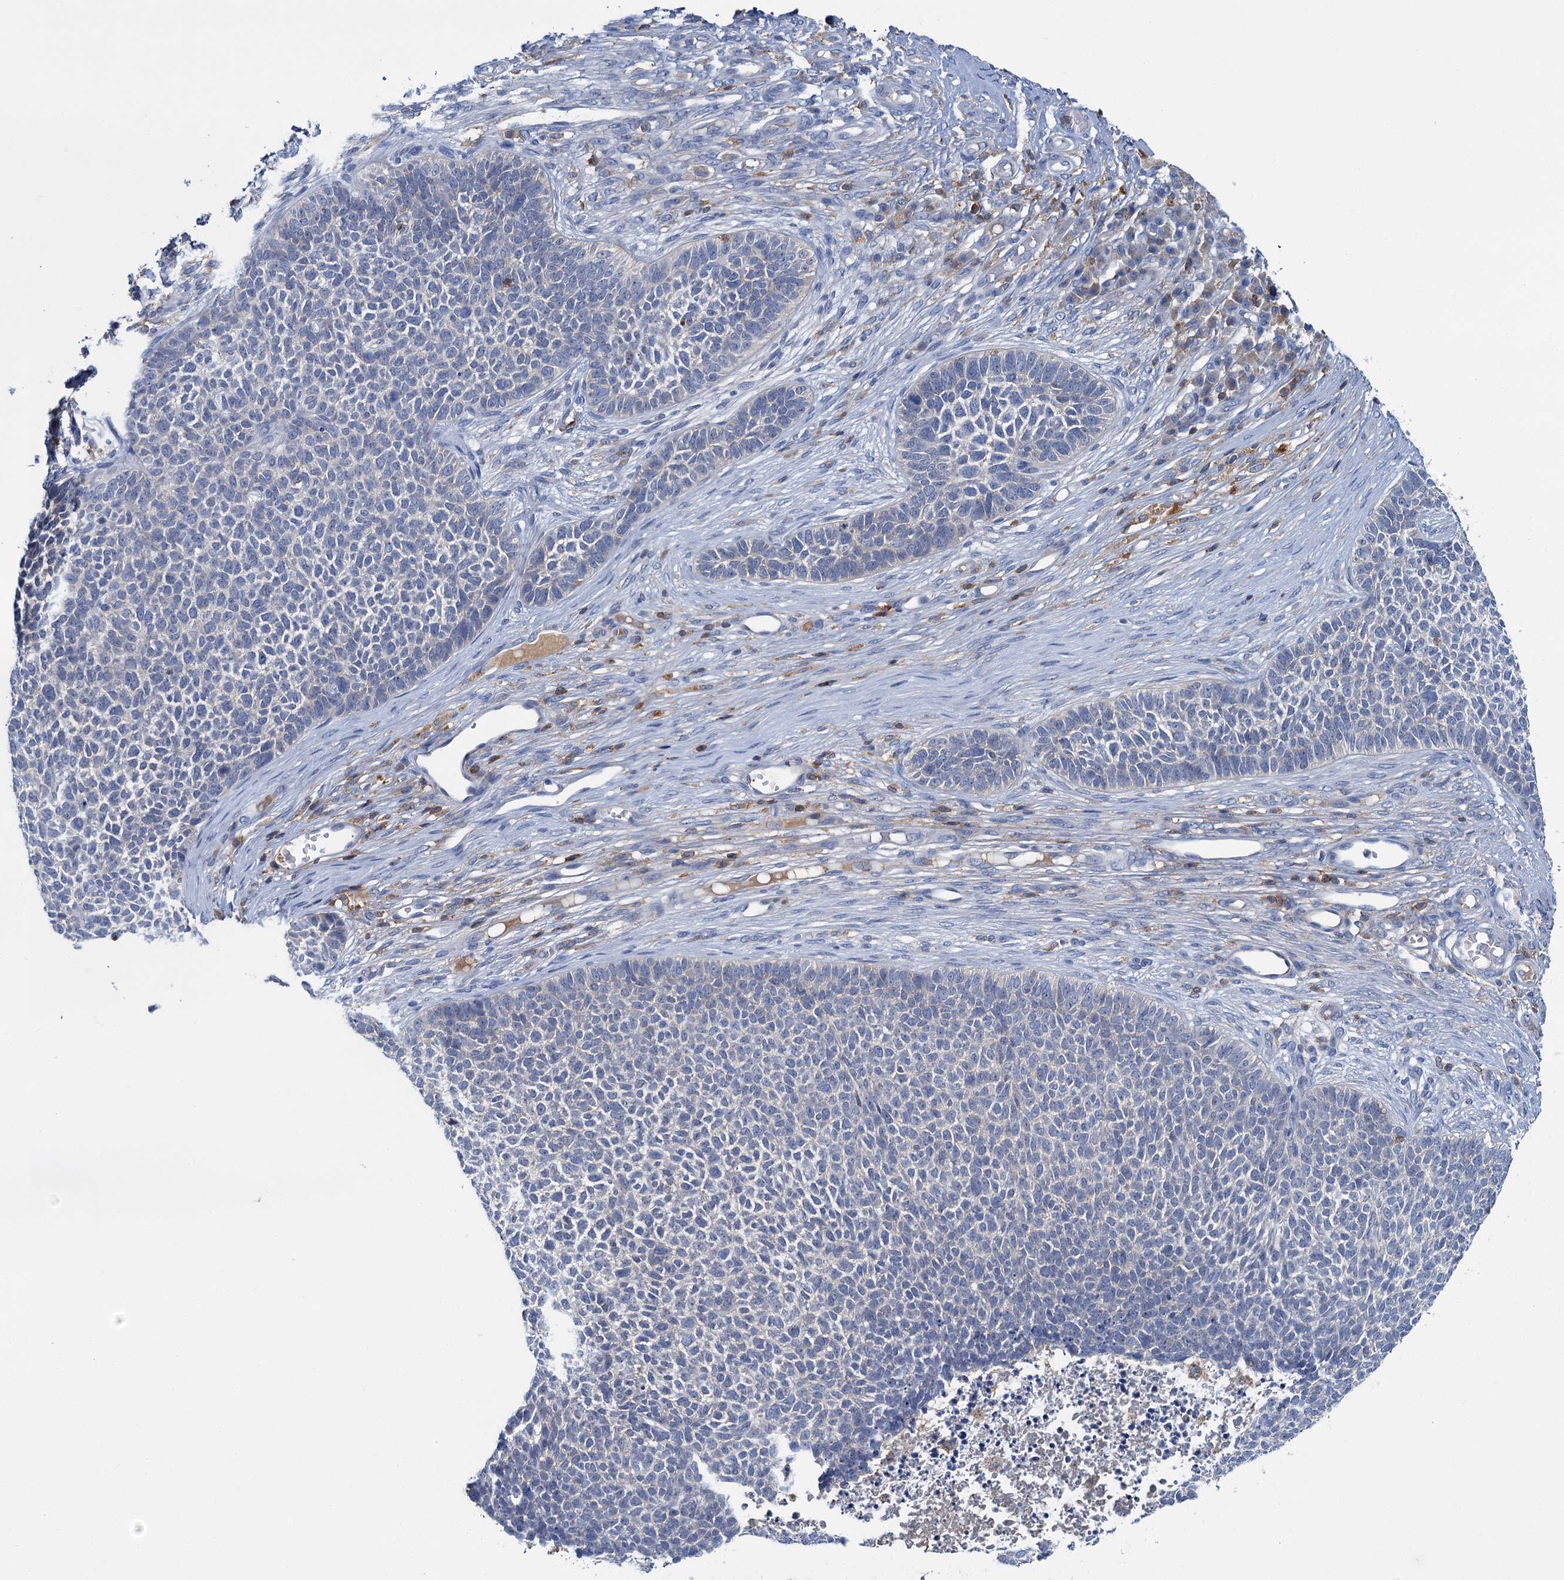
{"staining": {"intensity": "negative", "quantity": "none", "location": "none"}, "tissue": "skin cancer", "cell_type": "Tumor cells", "image_type": "cancer", "snomed": [{"axis": "morphology", "description": "Basal cell carcinoma"}, {"axis": "topography", "description": "Skin"}], "caption": "Tumor cells are negative for brown protein staining in basal cell carcinoma (skin).", "gene": "FGFR2", "patient": {"sex": "female", "age": 84}}